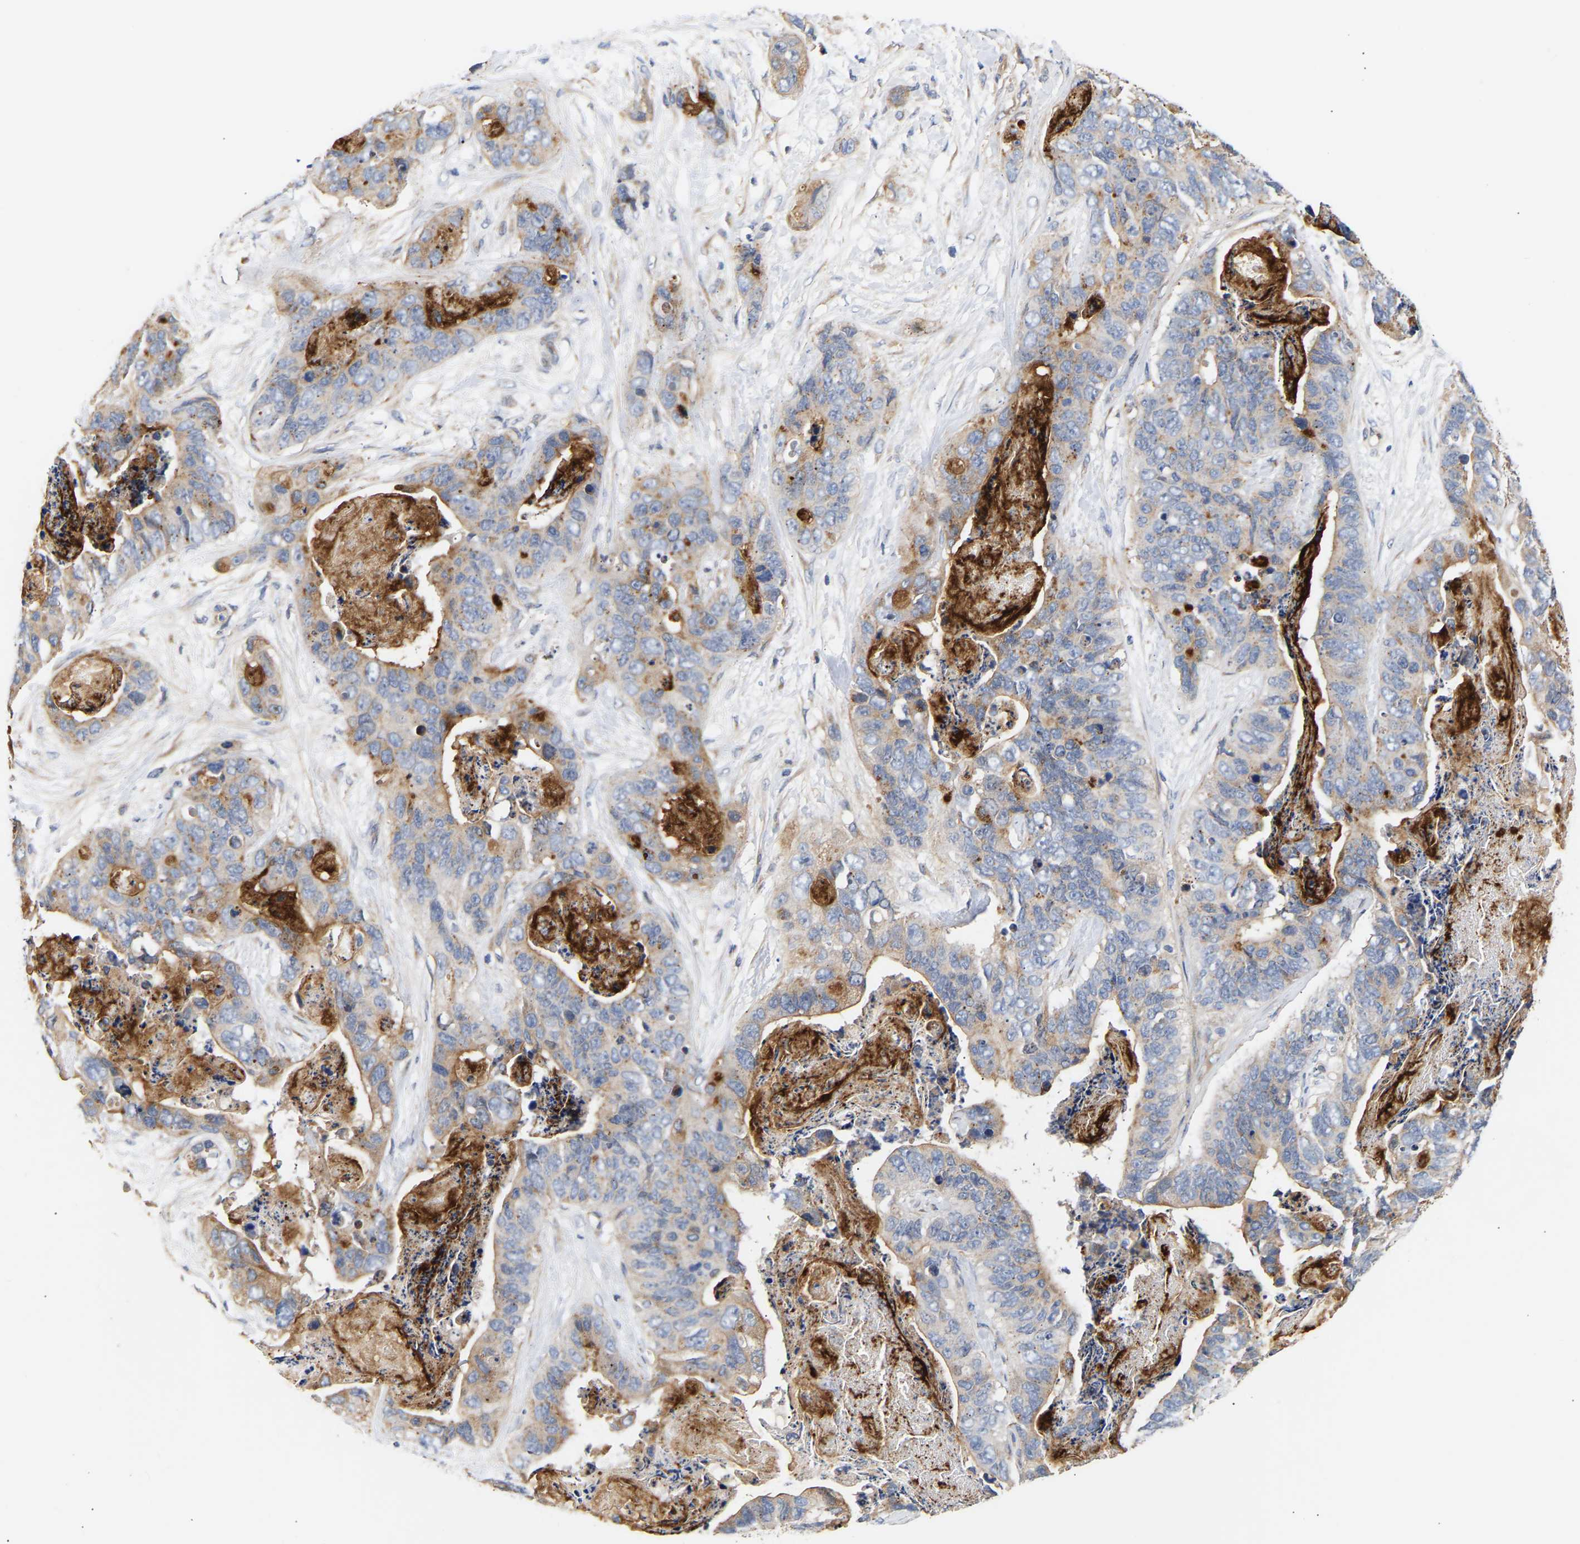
{"staining": {"intensity": "moderate", "quantity": "<25%", "location": "cytoplasmic/membranous"}, "tissue": "stomach cancer", "cell_type": "Tumor cells", "image_type": "cancer", "snomed": [{"axis": "morphology", "description": "Adenocarcinoma, NOS"}, {"axis": "topography", "description": "Stomach"}], "caption": "Protein expression analysis of human adenocarcinoma (stomach) reveals moderate cytoplasmic/membranous positivity in approximately <25% of tumor cells.", "gene": "KASH5", "patient": {"sex": "female", "age": 89}}